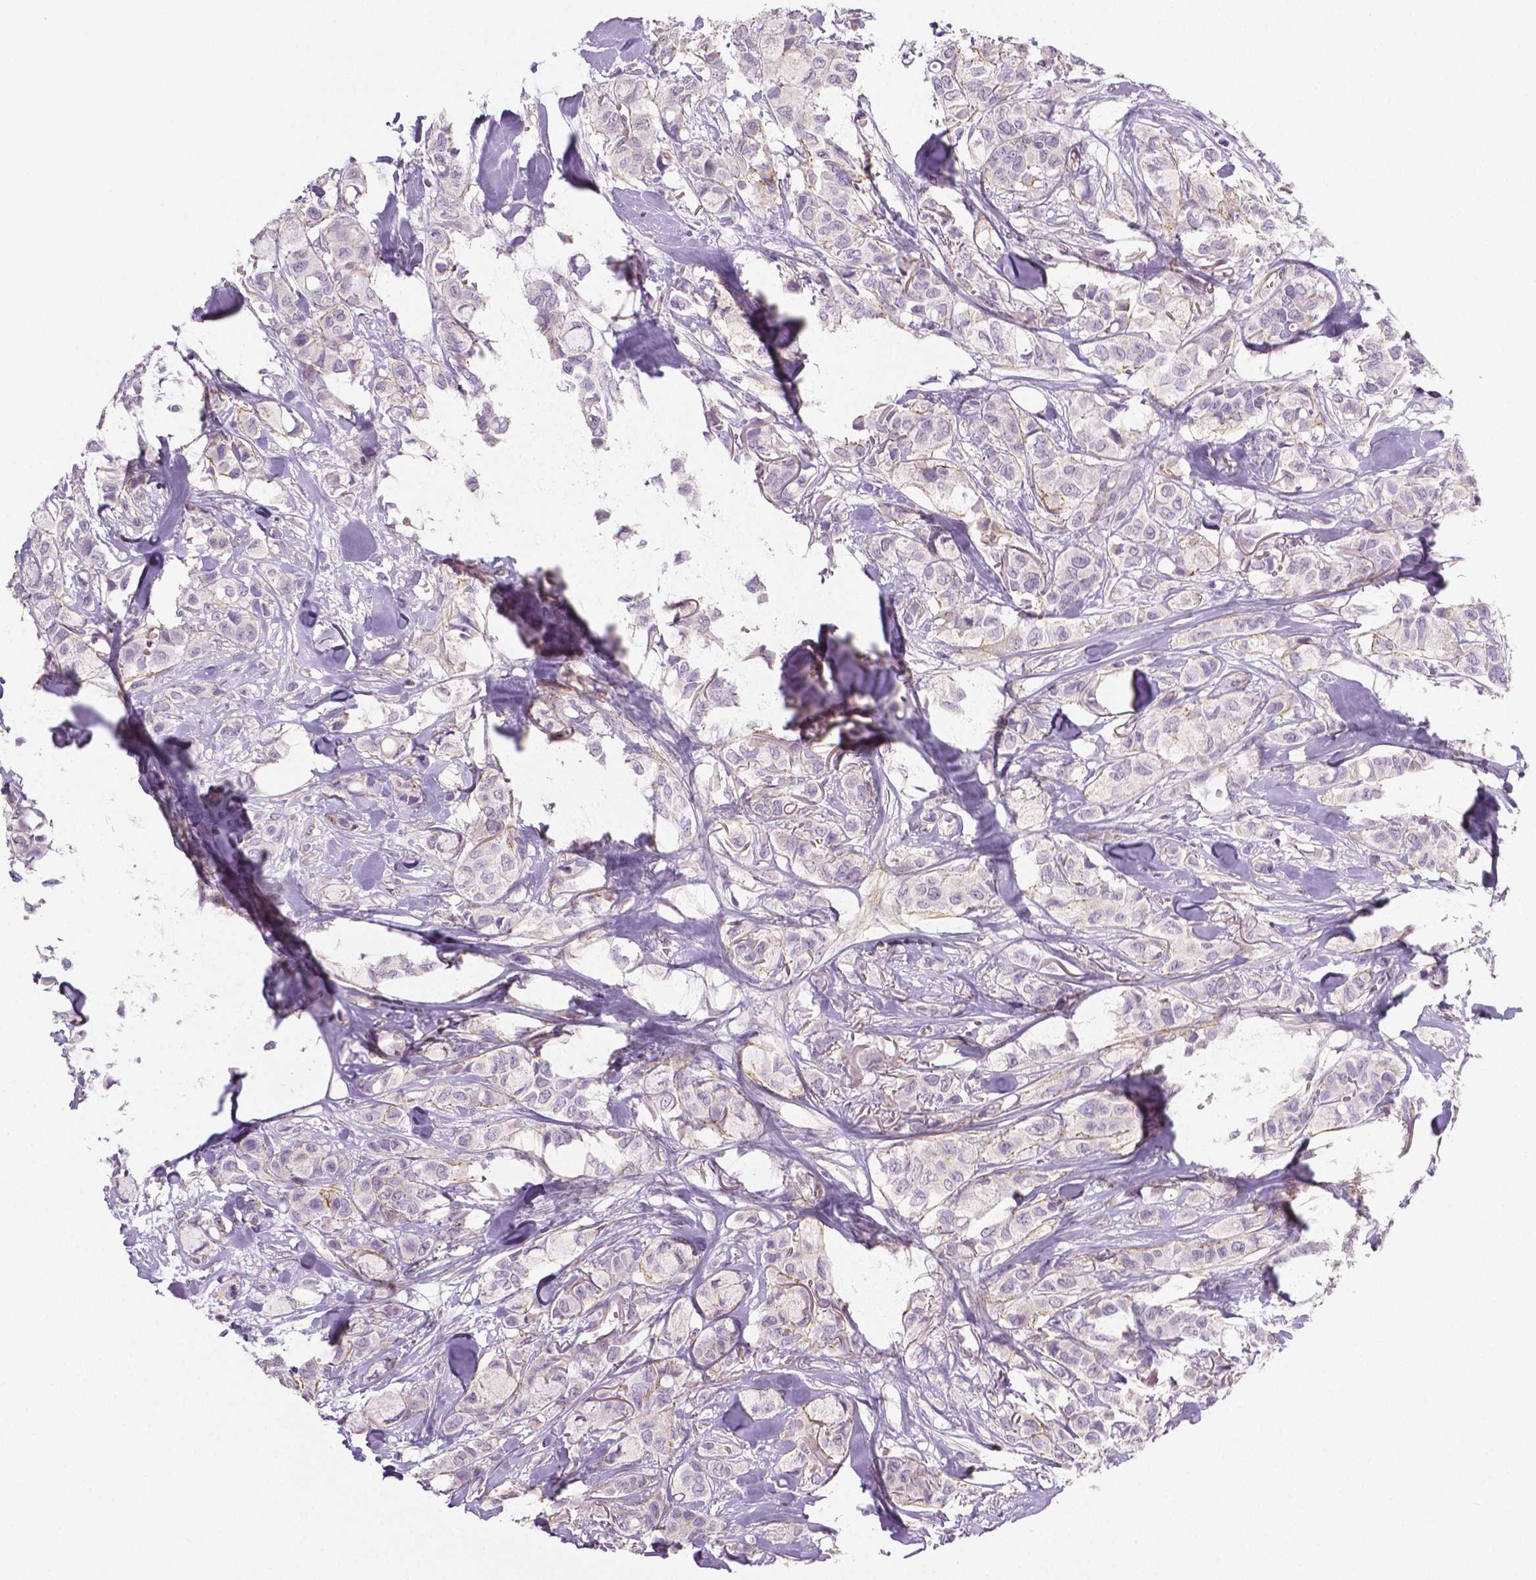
{"staining": {"intensity": "negative", "quantity": "none", "location": "none"}, "tissue": "breast cancer", "cell_type": "Tumor cells", "image_type": "cancer", "snomed": [{"axis": "morphology", "description": "Duct carcinoma"}, {"axis": "topography", "description": "Breast"}], "caption": "Tumor cells show no significant expression in breast cancer (infiltrating ductal carcinoma). Nuclei are stained in blue.", "gene": "FLT1", "patient": {"sex": "female", "age": 85}}